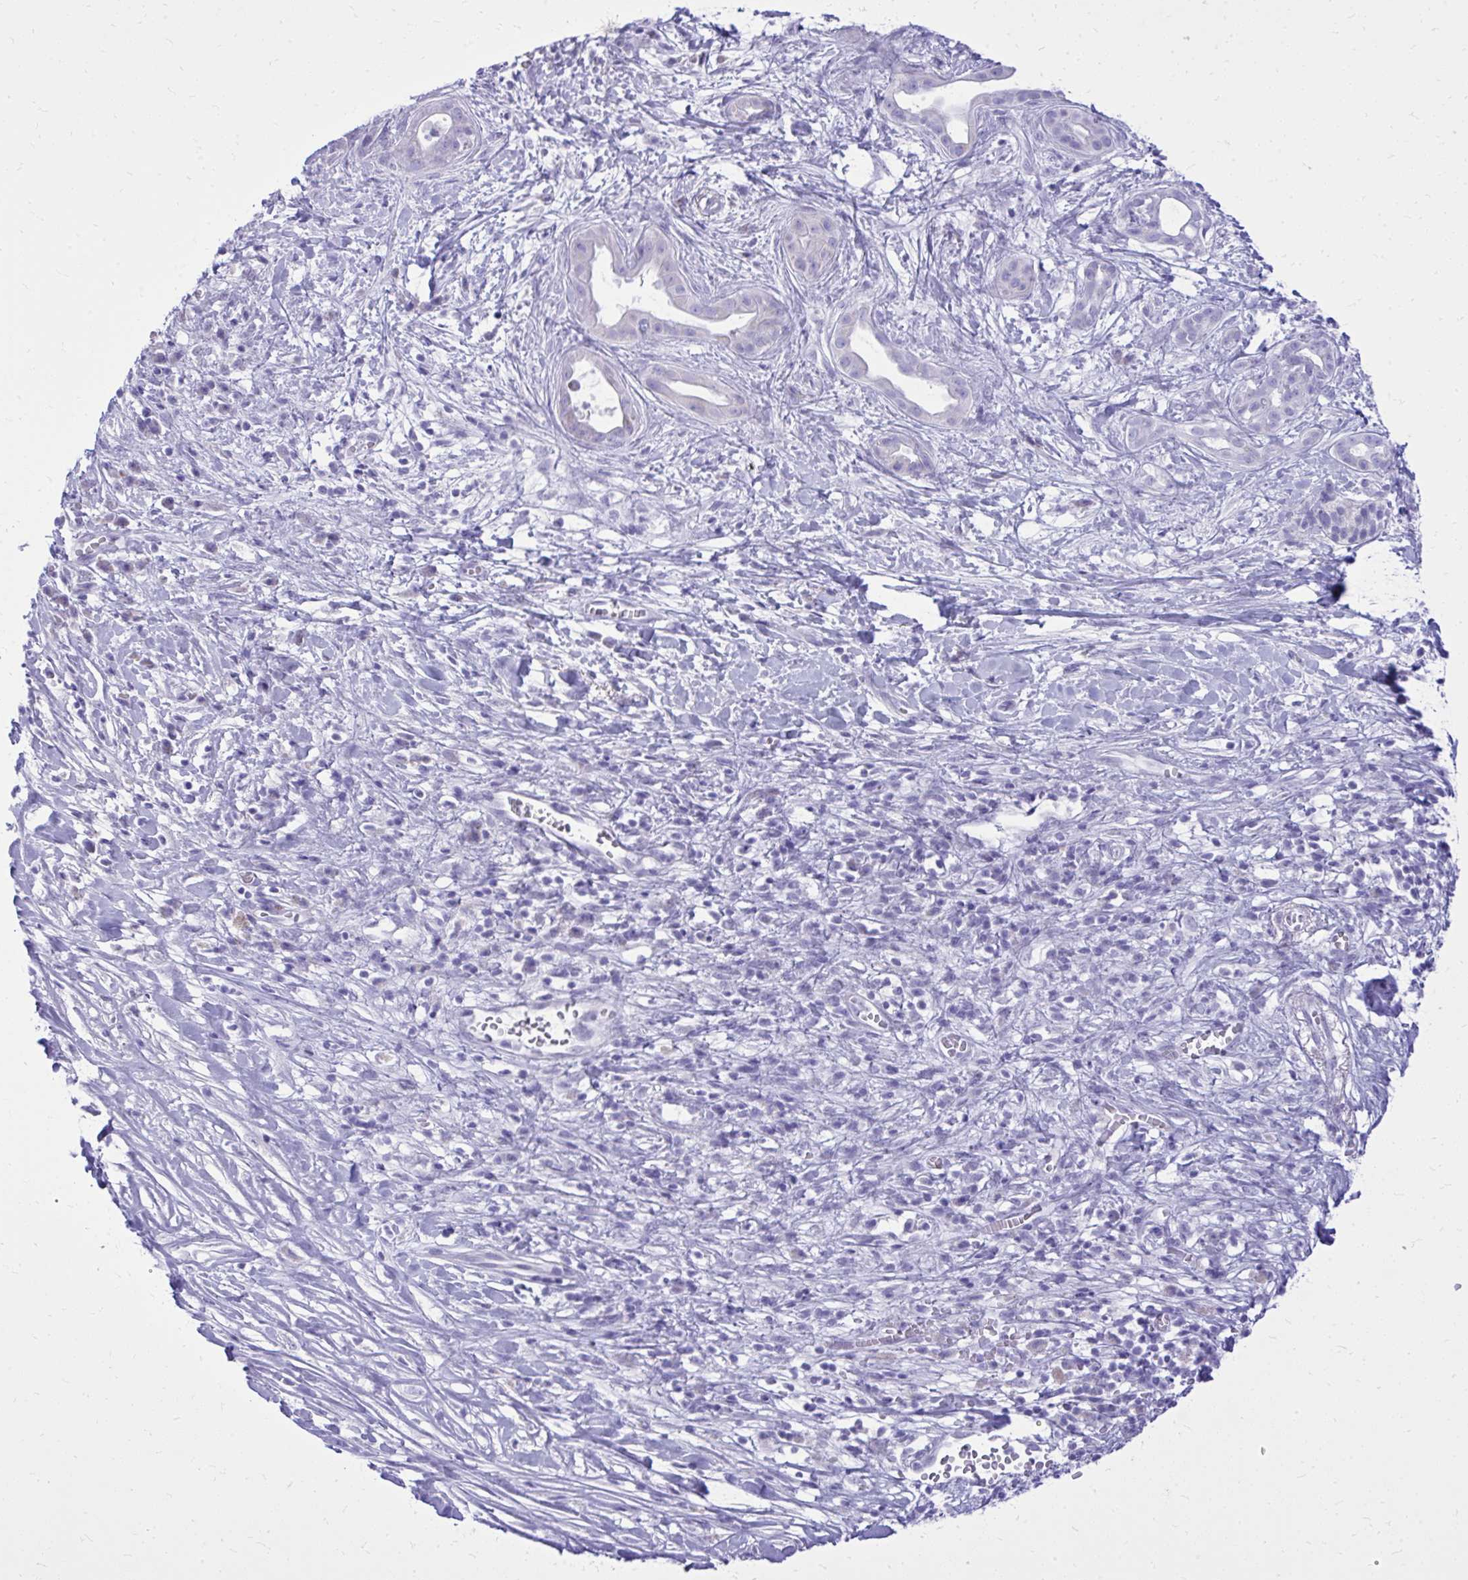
{"staining": {"intensity": "negative", "quantity": "none", "location": "none"}, "tissue": "pancreatic cancer", "cell_type": "Tumor cells", "image_type": "cancer", "snomed": [{"axis": "morphology", "description": "Adenocarcinoma, NOS"}, {"axis": "topography", "description": "Pancreas"}], "caption": "Immunohistochemistry histopathology image of neoplastic tissue: human pancreatic cancer stained with DAB (3,3'-diaminobenzidine) demonstrates no significant protein staining in tumor cells. (DAB (3,3'-diaminobenzidine) IHC visualized using brightfield microscopy, high magnification).", "gene": "BCL6B", "patient": {"sex": "male", "age": 61}}